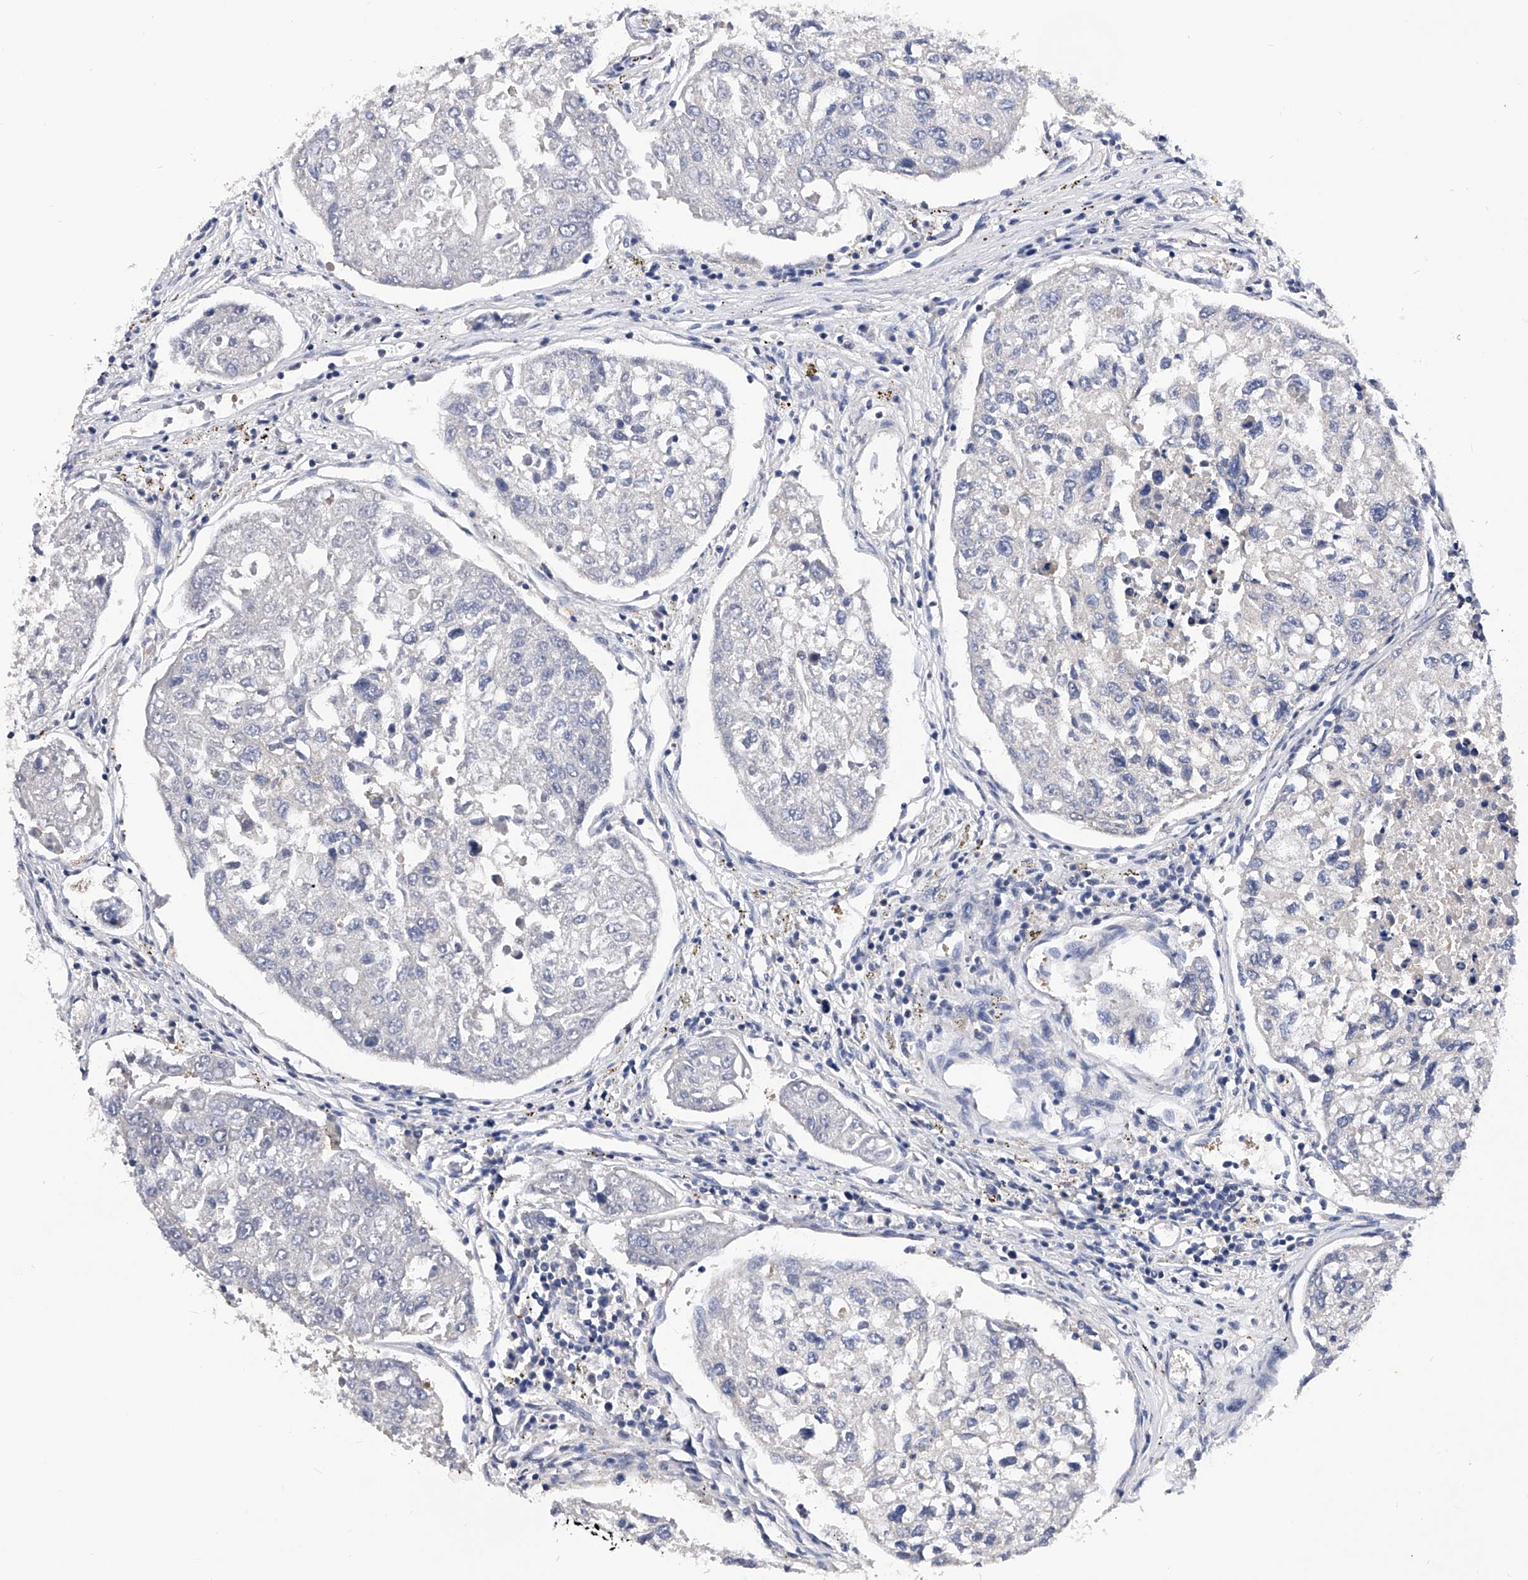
{"staining": {"intensity": "negative", "quantity": "none", "location": "none"}, "tissue": "urothelial cancer", "cell_type": "Tumor cells", "image_type": "cancer", "snomed": [{"axis": "morphology", "description": "Urothelial carcinoma, High grade"}, {"axis": "topography", "description": "Lymph node"}, {"axis": "topography", "description": "Urinary bladder"}], "caption": "An immunohistochemistry histopathology image of high-grade urothelial carcinoma is shown. There is no staining in tumor cells of high-grade urothelial carcinoma. (DAB immunohistochemistry (IHC) visualized using brightfield microscopy, high magnification).", "gene": "PPP5C", "patient": {"sex": "male", "age": 51}}